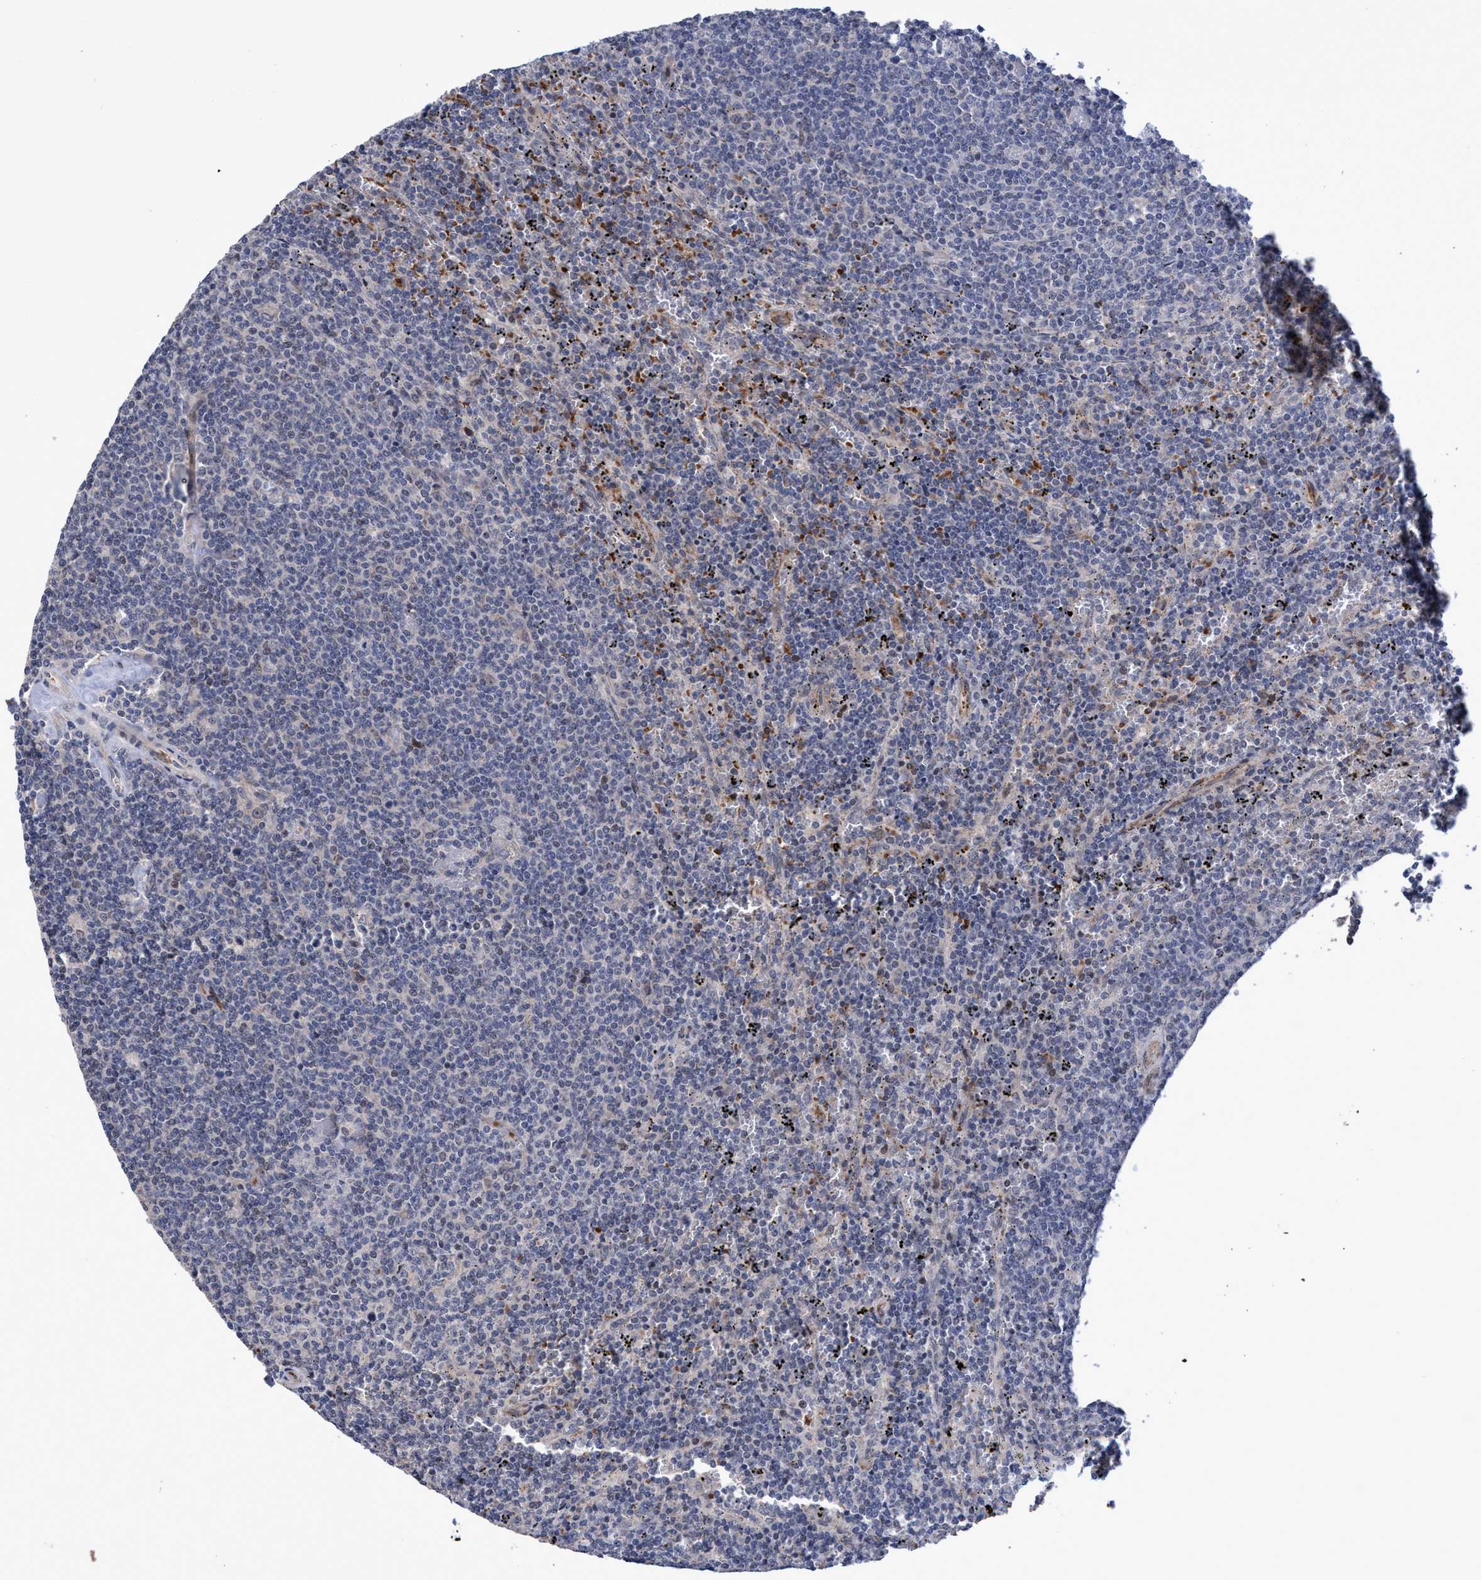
{"staining": {"intensity": "negative", "quantity": "none", "location": "none"}, "tissue": "lymphoma", "cell_type": "Tumor cells", "image_type": "cancer", "snomed": [{"axis": "morphology", "description": "Malignant lymphoma, non-Hodgkin's type, Low grade"}, {"axis": "topography", "description": "Spleen"}], "caption": "DAB immunohistochemical staining of malignant lymphoma, non-Hodgkin's type (low-grade) demonstrates no significant positivity in tumor cells. The staining was performed using DAB (3,3'-diaminobenzidine) to visualize the protein expression in brown, while the nuclei were stained in blue with hematoxylin (Magnification: 20x).", "gene": "ZNF750", "patient": {"sex": "female", "age": 50}}